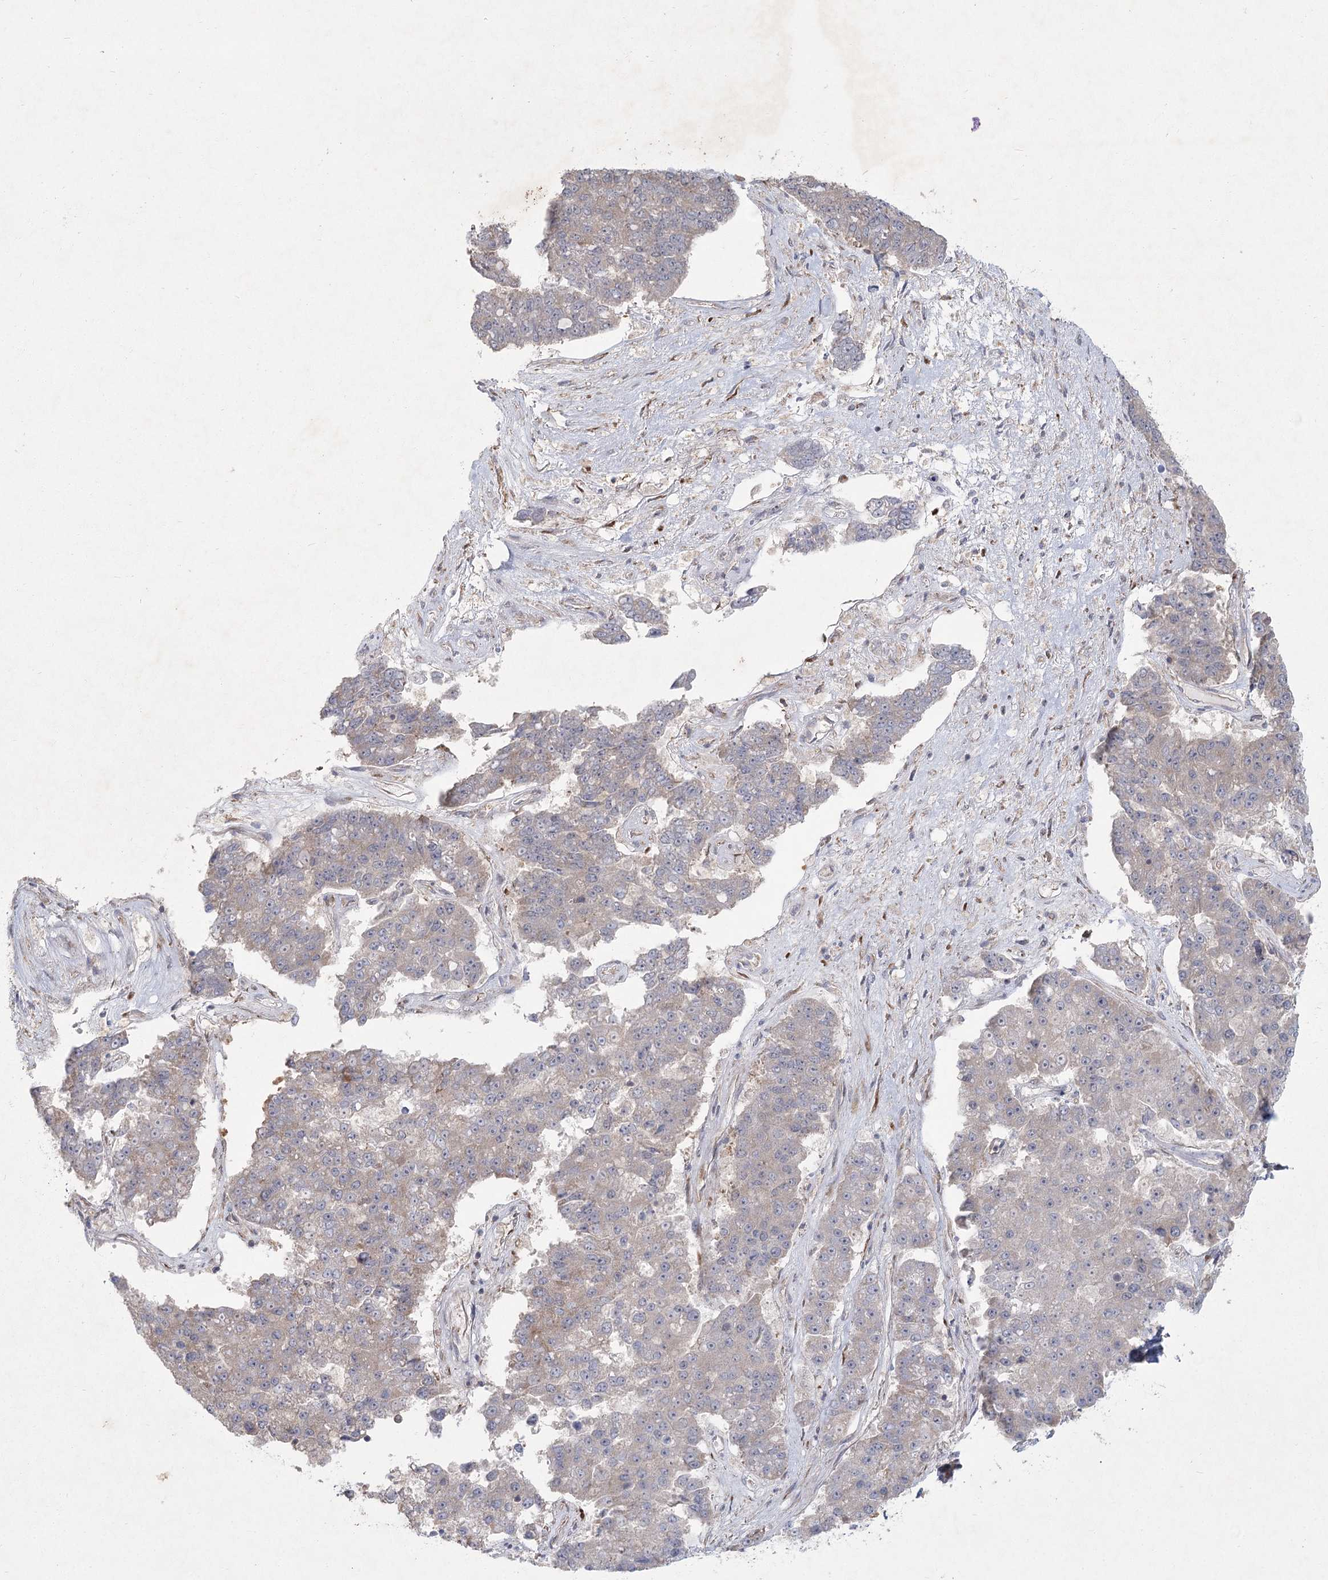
{"staining": {"intensity": "negative", "quantity": "none", "location": "none"}, "tissue": "pancreatic cancer", "cell_type": "Tumor cells", "image_type": "cancer", "snomed": [{"axis": "morphology", "description": "Adenocarcinoma, NOS"}, {"axis": "topography", "description": "Pancreas"}], "caption": "Pancreatic cancer (adenocarcinoma) was stained to show a protein in brown. There is no significant expression in tumor cells.", "gene": "FAM110C", "patient": {"sex": "male", "age": 50}}